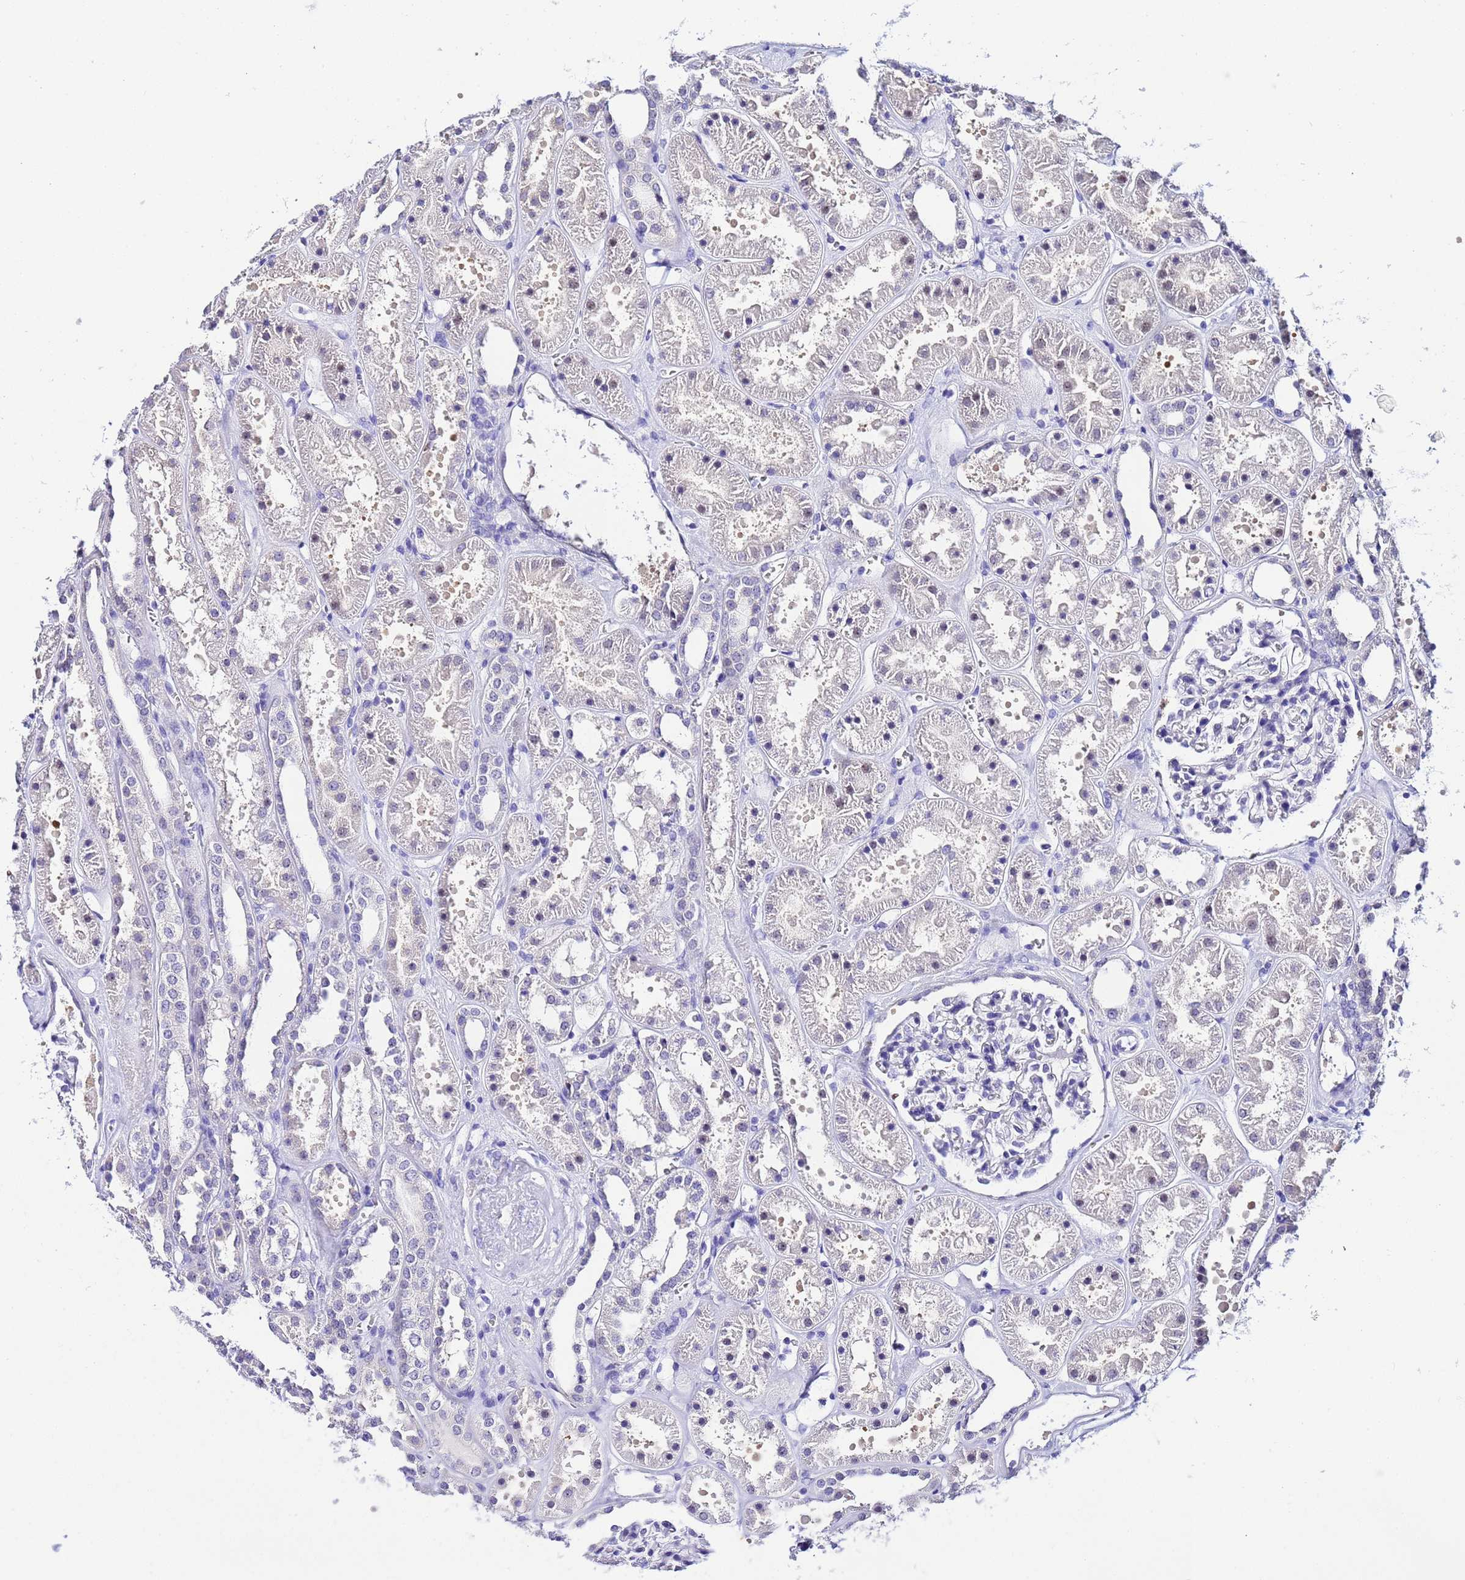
{"staining": {"intensity": "negative", "quantity": "none", "location": "none"}, "tissue": "kidney", "cell_type": "Cells in glomeruli", "image_type": "normal", "snomed": [{"axis": "morphology", "description": "Normal tissue, NOS"}, {"axis": "topography", "description": "Kidney"}], "caption": "A histopathology image of kidney stained for a protein shows no brown staining in cells in glomeruli.", "gene": "ACTL6B", "patient": {"sex": "female", "age": 41}}